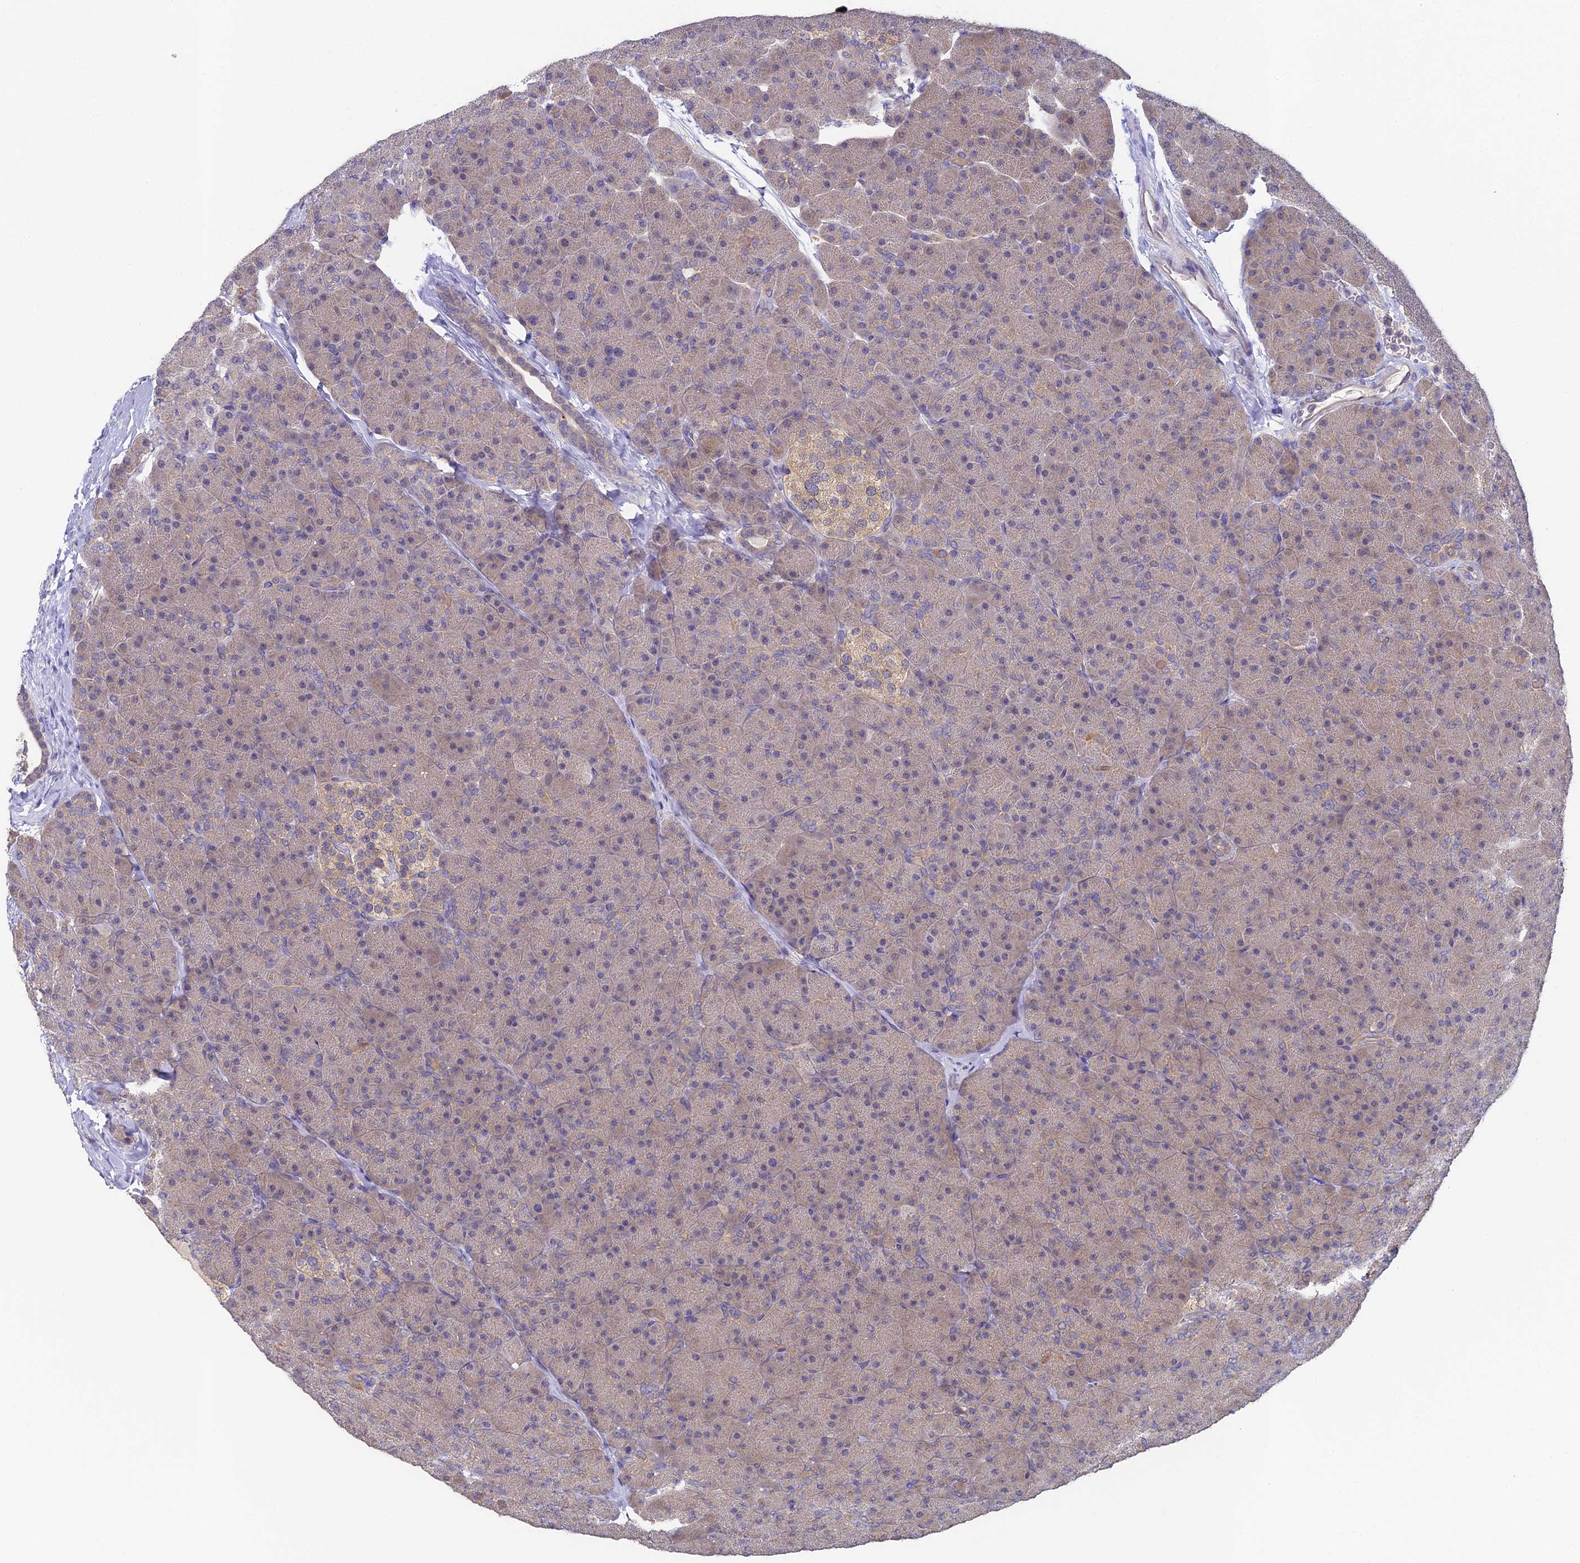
{"staining": {"intensity": "moderate", "quantity": "<25%", "location": "cytoplasmic/membranous"}, "tissue": "pancreas", "cell_type": "Exocrine glandular cells", "image_type": "normal", "snomed": [{"axis": "morphology", "description": "Normal tissue, NOS"}, {"axis": "topography", "description": "Pancreas"}], "caption": "Immunohistochemistry of normal human pancreas displays low levels of moderate cytoplasmic/membranous staining in approximately <25% of exocrine glandular cells.", "gene": "YAE1", "patient": {"sex": "male", "age": 36}}